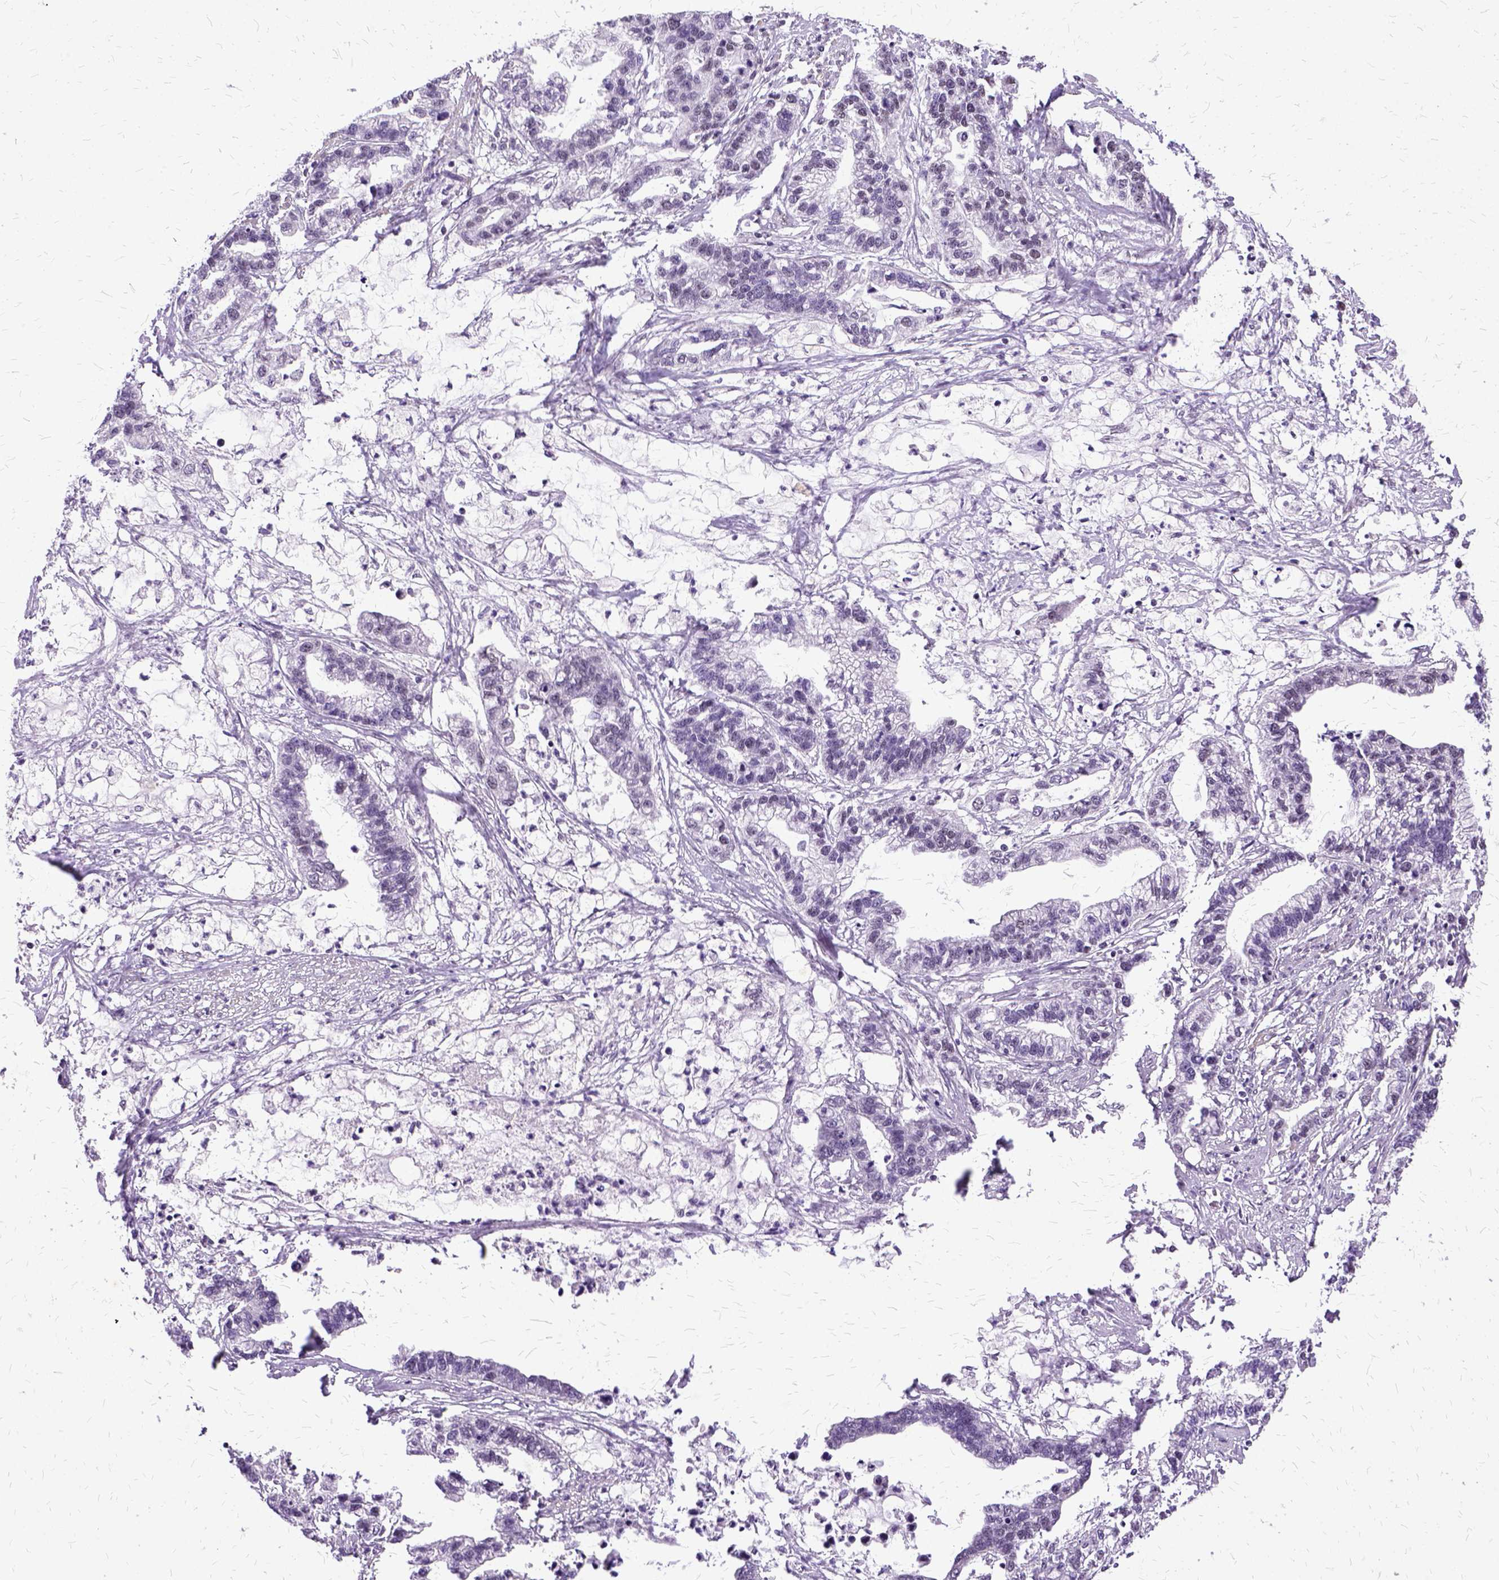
{"staining": {"intensity": "moderate", "quantity": "<25%", "location": "nuclear"}, "tissue": "stomach cancer", "cell_type": "Tumor cells", "image_type": "cancer", "snomed": [{"axis": "morphology", "description": "Adenocarcinoma, NOS"}, {"axis": "topography", "description": "Stomach"}], "caption": "The micrograph exhibits immunohistochemical staining of stomach cancer (adenocarcinoma). There is moderate nuclear expression is present in approximately <25% of tumor cells. The protein of interest is stained brown, and the nuclei are stained in blue (DAB IHC with brightfield microscopy, high magnification).", "gene": "SETD1A", "patient": {"sex": "male", "age": 83}}